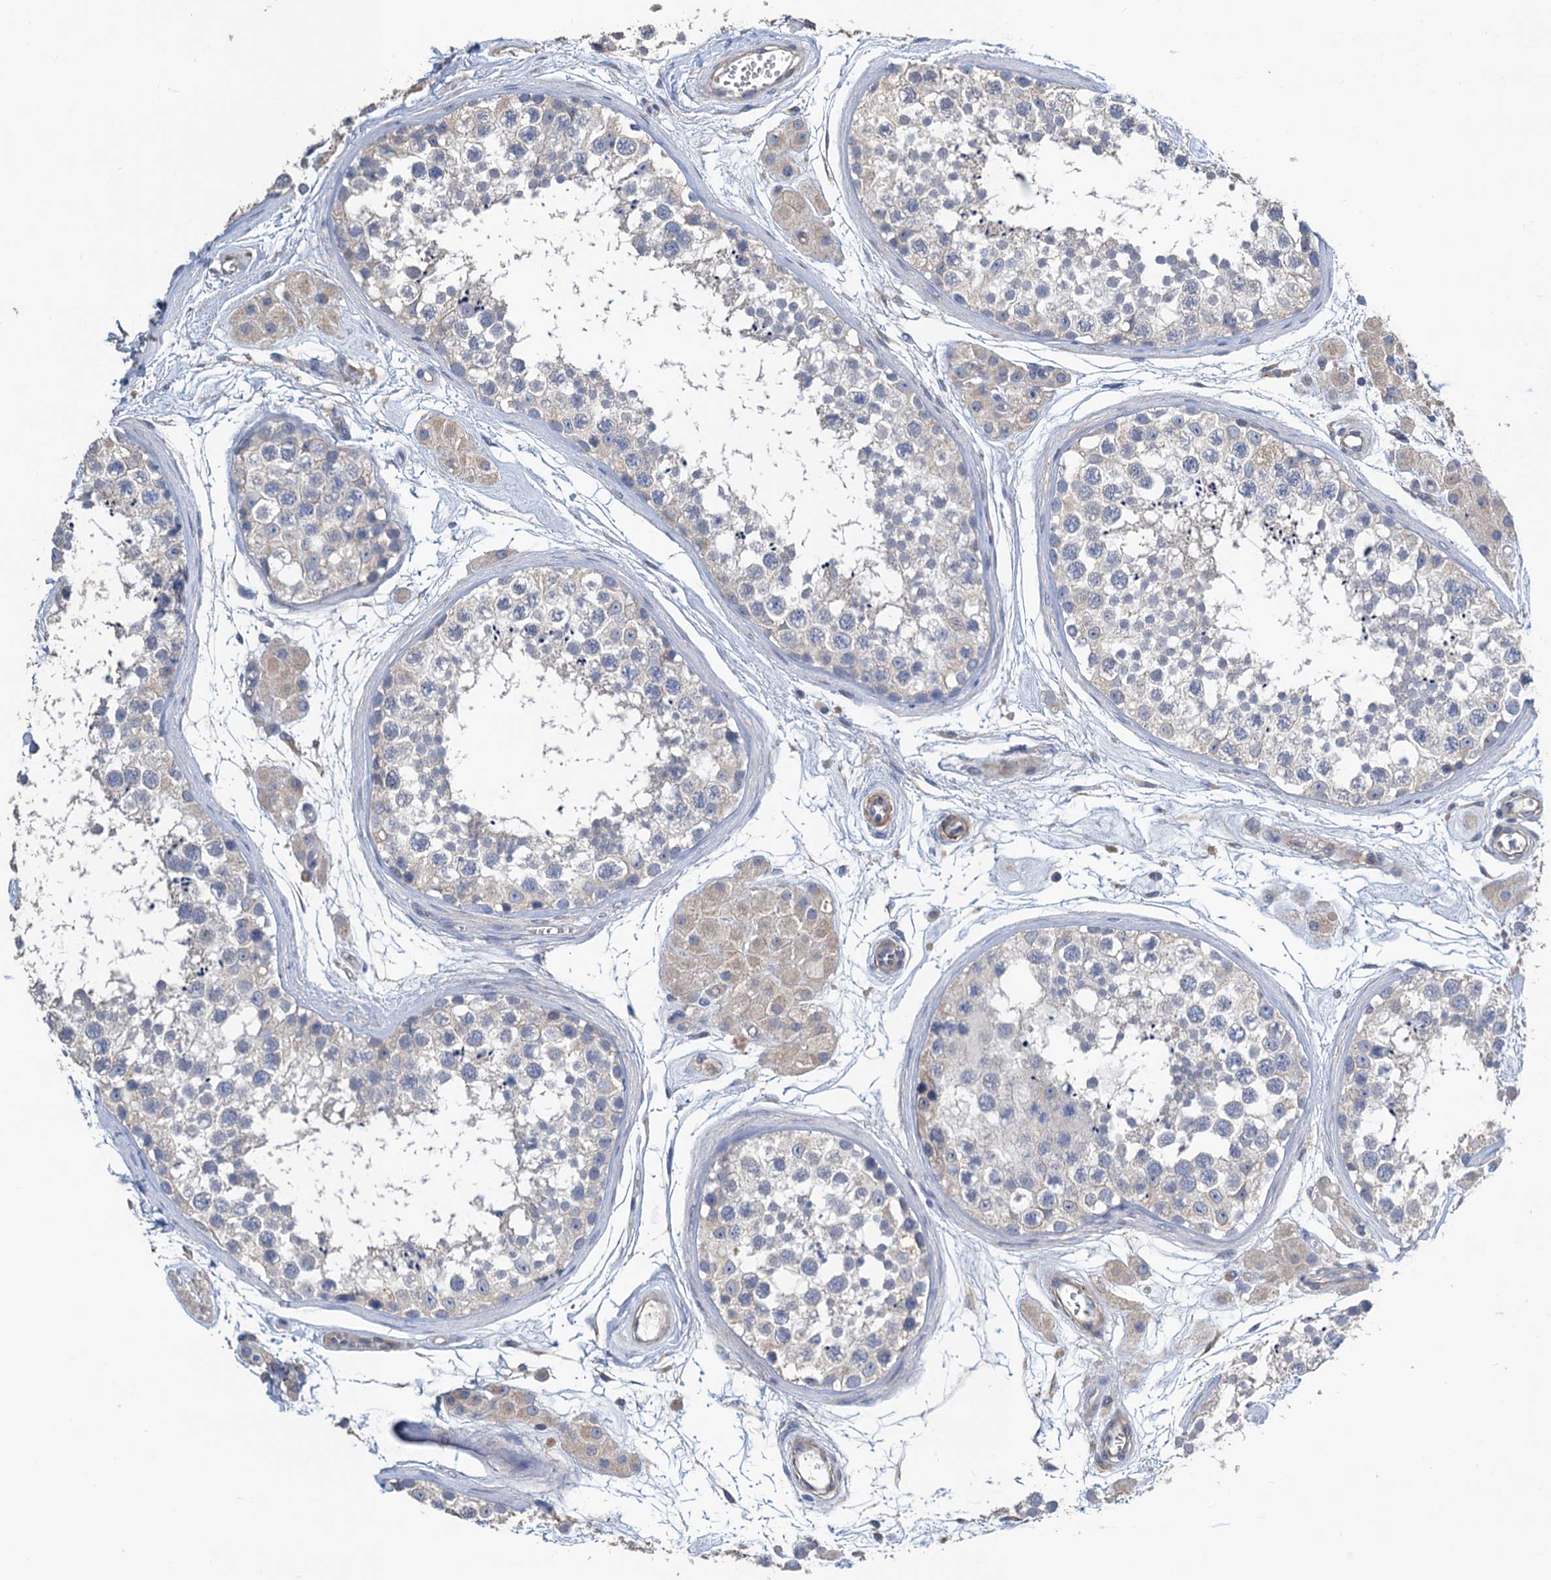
{"staining": {"intensity": "negative", "quantity": "none", "location": "none"}, "tissue": "testis", "cell_type": "Cells in seminiferous ducts", "image_type": "normal", "snomed": [{"axis": "morphology", "description": "Normal tissue, NOS"}, {"axis": "topography", "description": "Testis"}], "caption": "The histopathology image demonstrates no staining of cells in seminiferous ducts in benign testis. (DAB (3,3'-diaminobenzidine) immunohistochemistry, high magnification).", "gene": "SMCO3", "patient": {"sex": "male", "age": 56}}